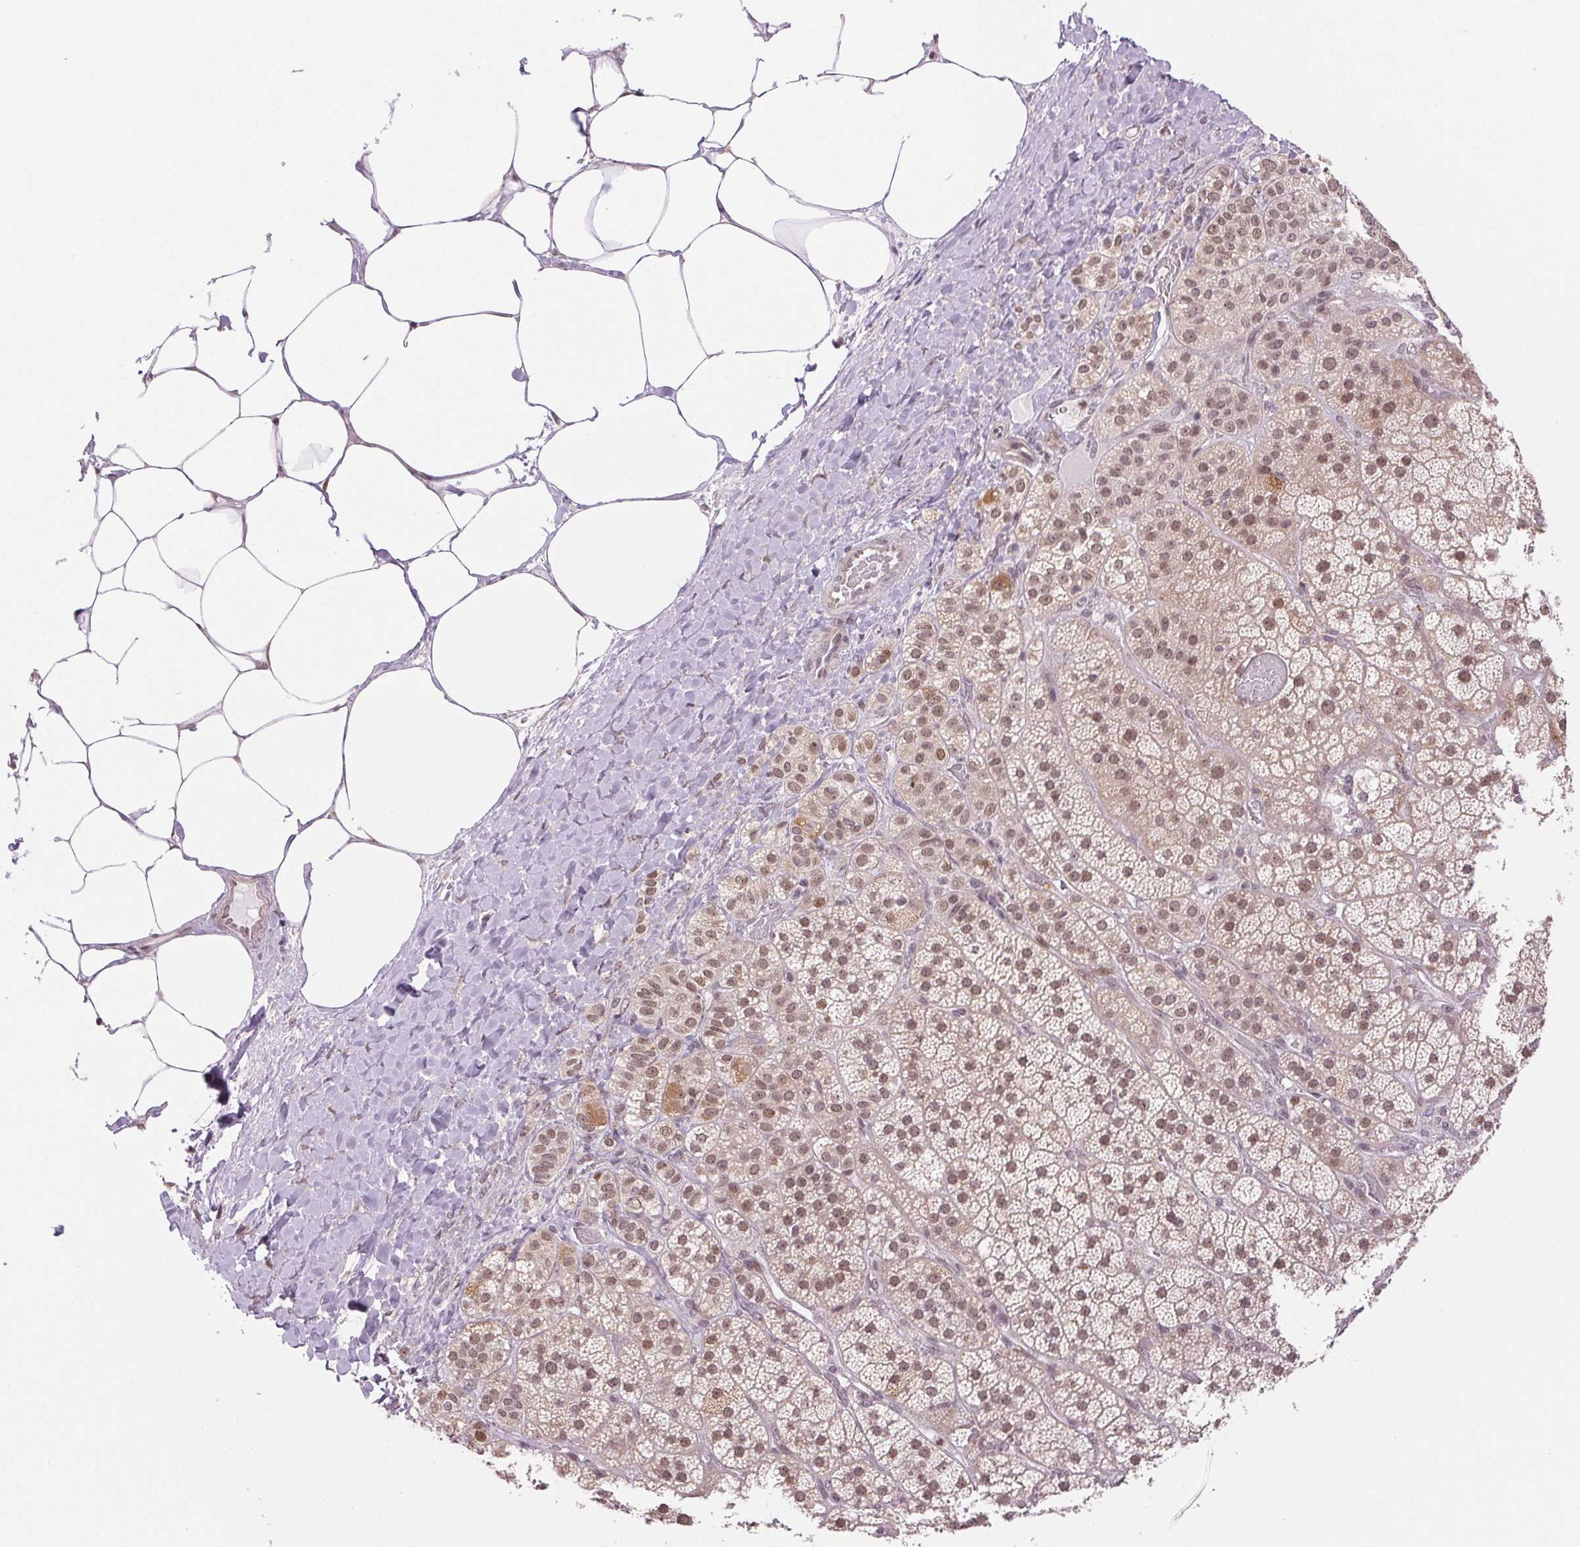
{"staining": {"intensity": "moderate", "quantity": ">75%", "location": "nuclear"}, "tissue": "adrenal gland", "cell_type": "Glandular cells", "image_type": "normal", "snomed": [{"axis": "morphology", "description": "Normal tissue, NOS"}, {"axis": "topography", "description": "Adrenal gland"}], "caption": "Immunohistochemical staining of unremarkable adrenal gland exhibits medium levels of moderate nuclear positivity in about >75% of glandular cells.", "gene": "GRHL3", "patient": {"sex": "male", "age": 57}}